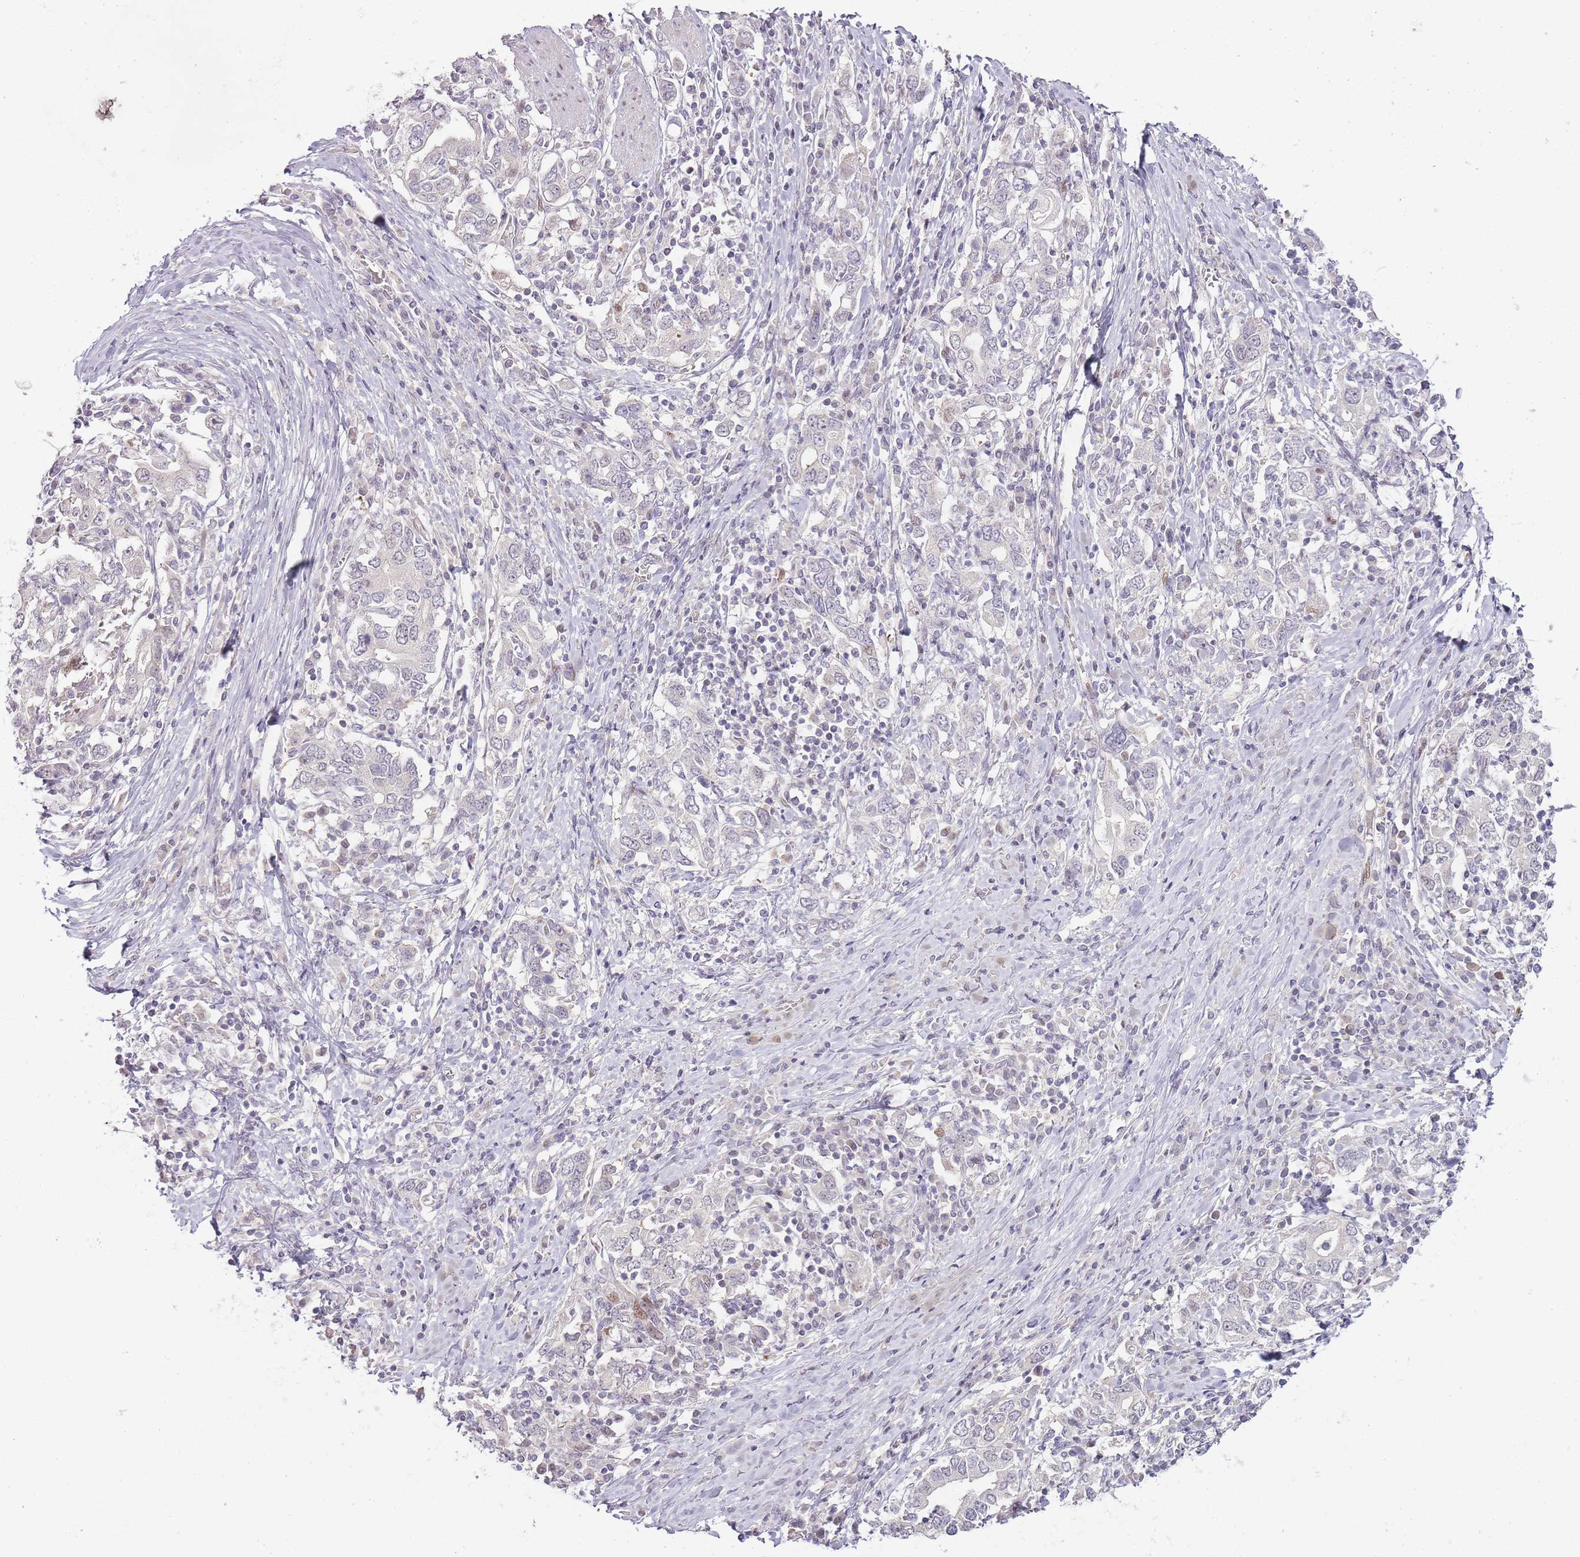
{"staining": {"intensity": "negative", "quantity": "none", "location": "none"}, "tissue": "stomach cancer", "cell_type": "Tumor cells", "image_type": "cancer", "snomed": [{"axis": "morphology", "description": "Adenocarcinoma, NOS"}, {"axis": "topography", "description": "Stomach, upper"}, {"axis": "topography", "description": "Stomach"}], "caption": "Tumor cells show no significant expression in stomach cancer.", "gene": "OGG1", "patient": {"sex": "male", "age": 62}}